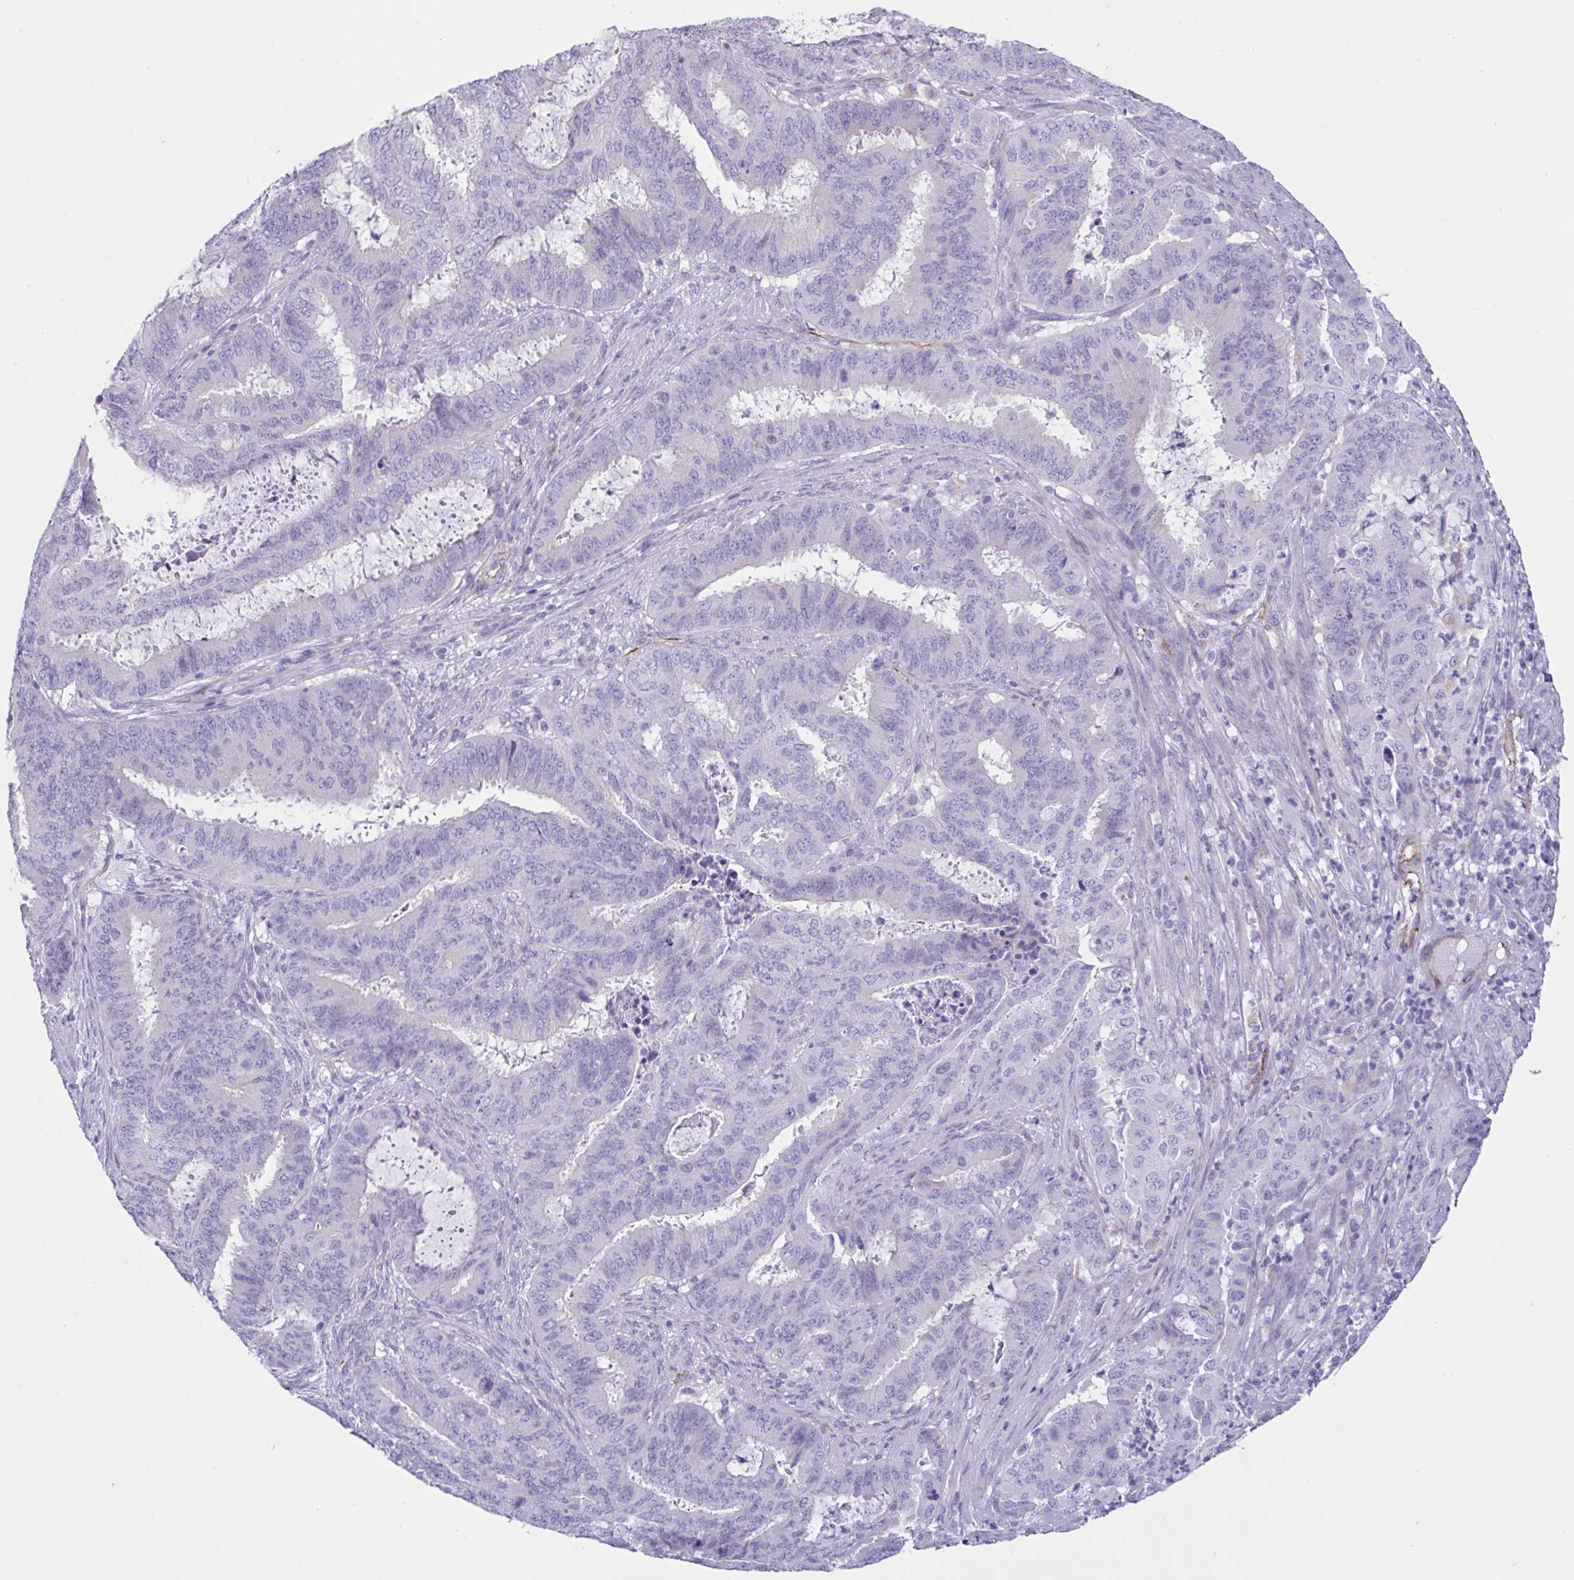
{"staining": {"intensity": "negative", "quantity": "none", "location": "none"}, "tissue": "endometrial cancer", "cell_type": "Tumor cells", "image_type": "cancer", "snomed": [{"axis": "morphology", "description": "Adenocarcinoma, NOS"}, {"axis": "topography", "description": "Endometrium"}], "caption": "Micrograph shows no significant protein expression in tumor cells of endometrial adenocarcinoma.", "gene": "RPL22L1", "patient": {"sex": "female", "age": 51}}